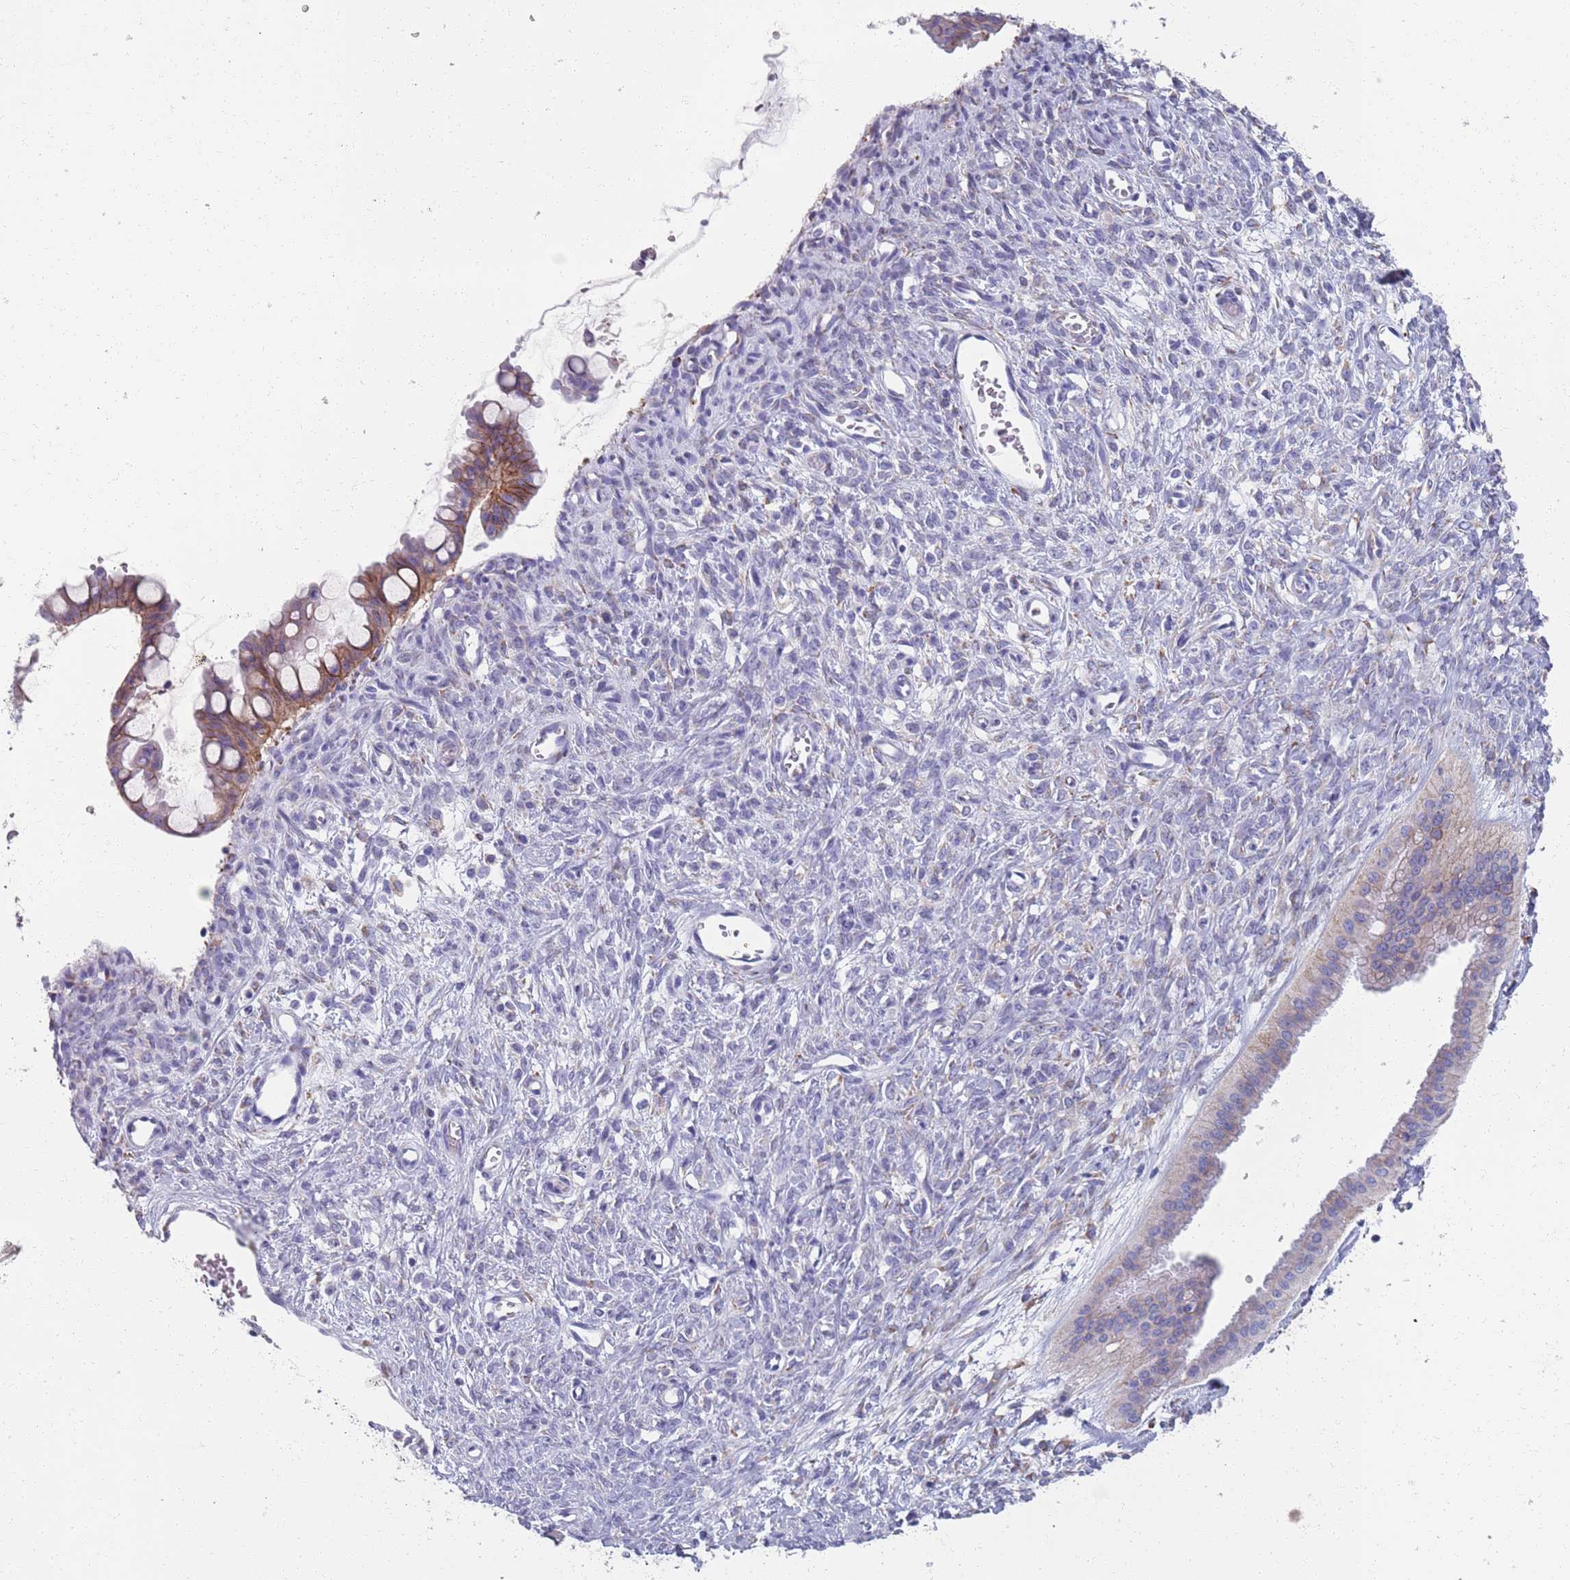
{"staining": {"intensity": "moderate", "quantity": "<25%", "location": "cytoplasmic/membranous"}, "tissue": "ovarian cancer", "cell_type": "Tumor cells", "image_type": "cancer", "snomed": [{"axis": "morphology", "description": "Cystadenocarcinoma, mucinous, NOS"}, {"axis": "topography", "description": "Ovary"}], "caption": "Moderate cytoplasmic/membranous positivity for a protein is identified in approximately <25% of tumor cells of ovarian cancer (mucinous cystadenocarcinoma) using immunohistochemistry (IHC).", "gene": "PLOD1", "patient": {"sex": "female", "age": 73}}